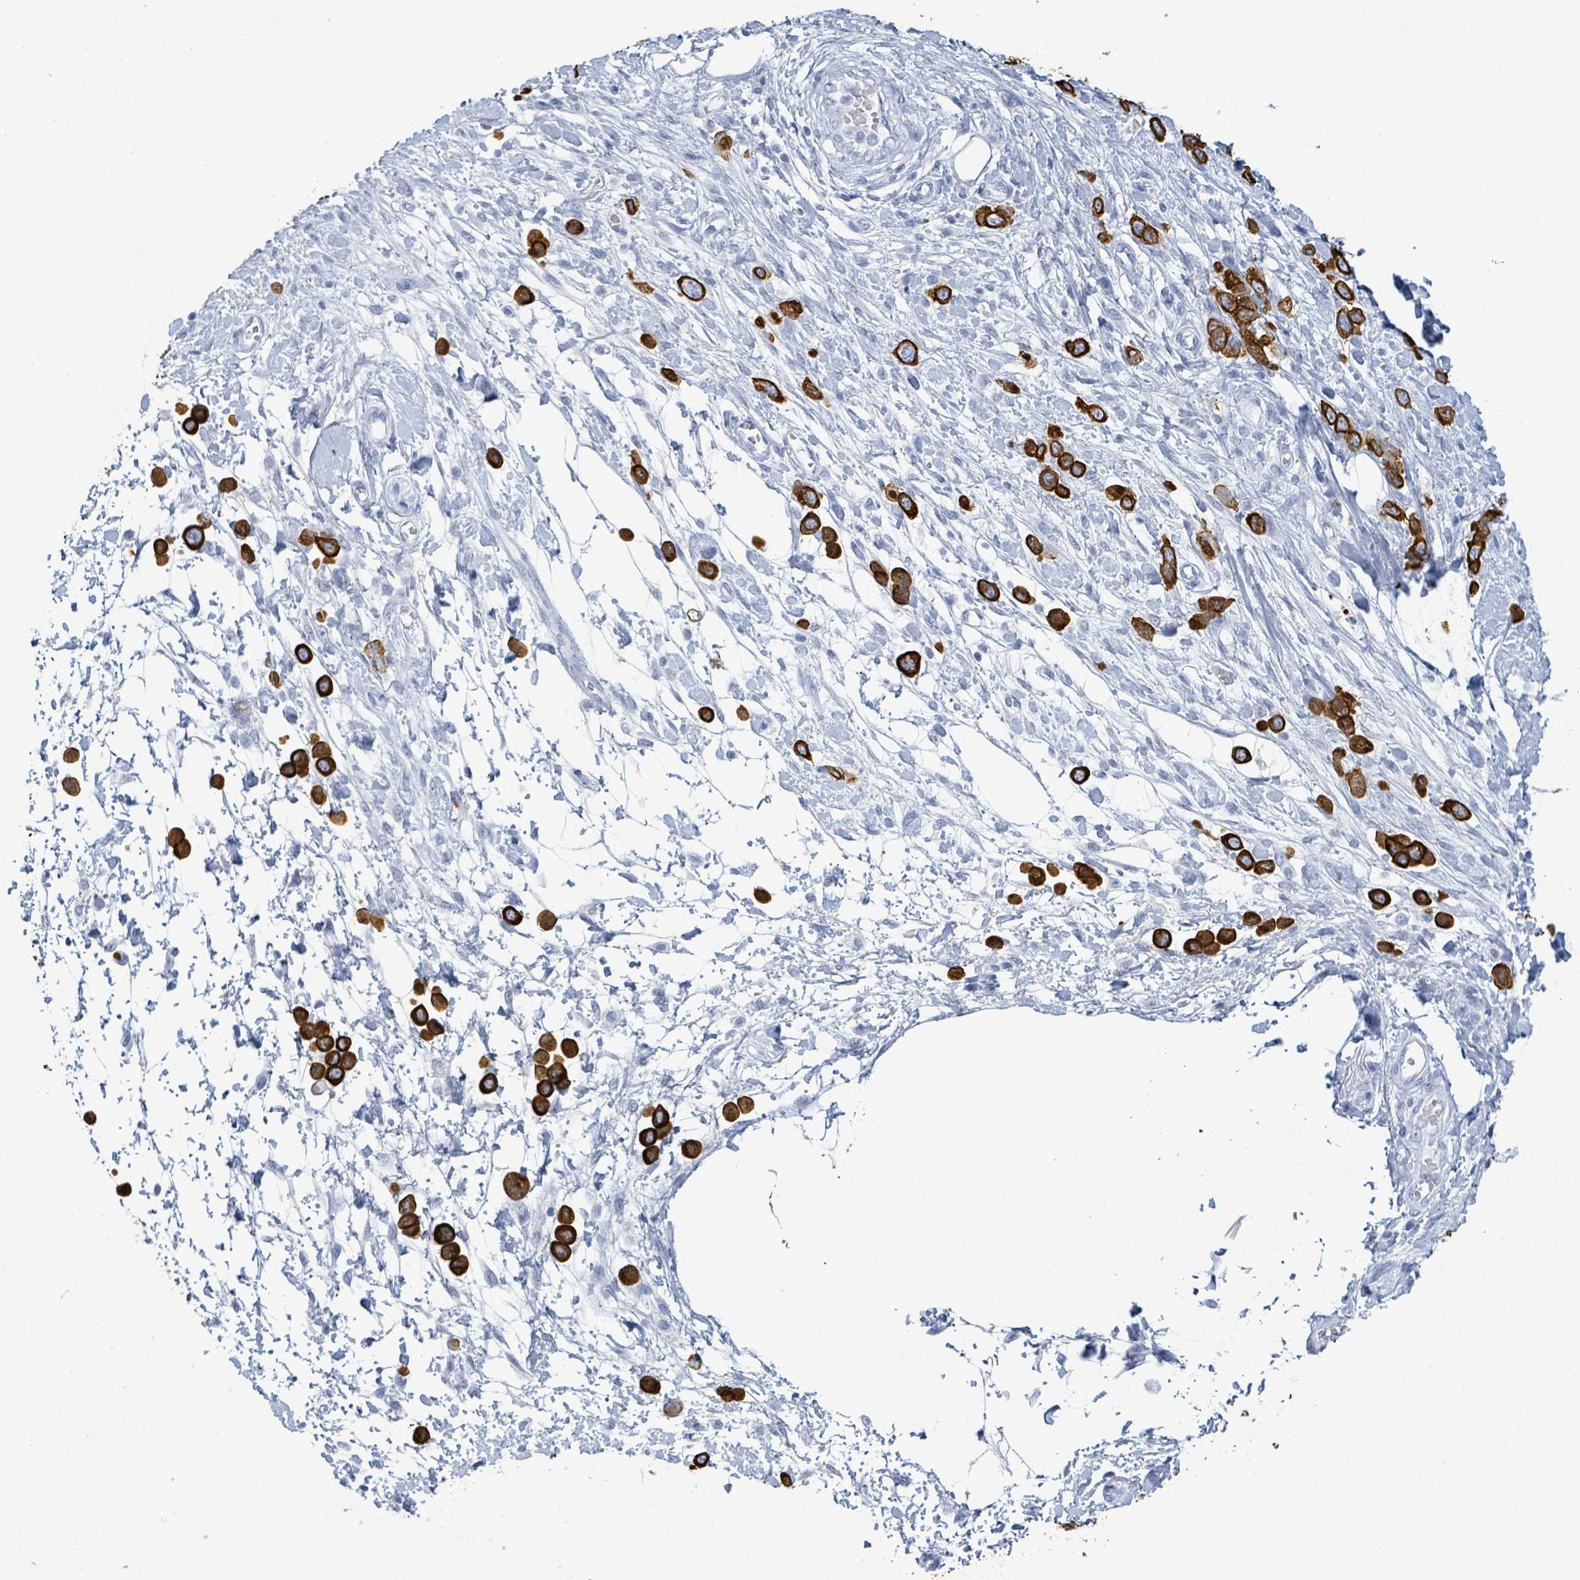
{"staining": {"intensity": "strong", "quantity": ">75%", "location": "cytoplasmic/membranous"}, "tissue": "stomach cancer", "cell_type": "Tumor cells", "image_type": "cancer", "snomed": [{"axis": "morphology", "description": "Adenocarcinoma, NOS"}, {"axis": "topography", "description": "Stomach"}], "caption": "Stomach cancer (adenocarcinoma) was stained to show a protein in brown. There is high levels of strong cytoplasmic/membranous positivity in approximately >75% of tumor cells. Ihc stains the protein in brown and the nuclei are stained blue.", "gene": "KRT8", "patient": {"sex": "female", "age": 65}}